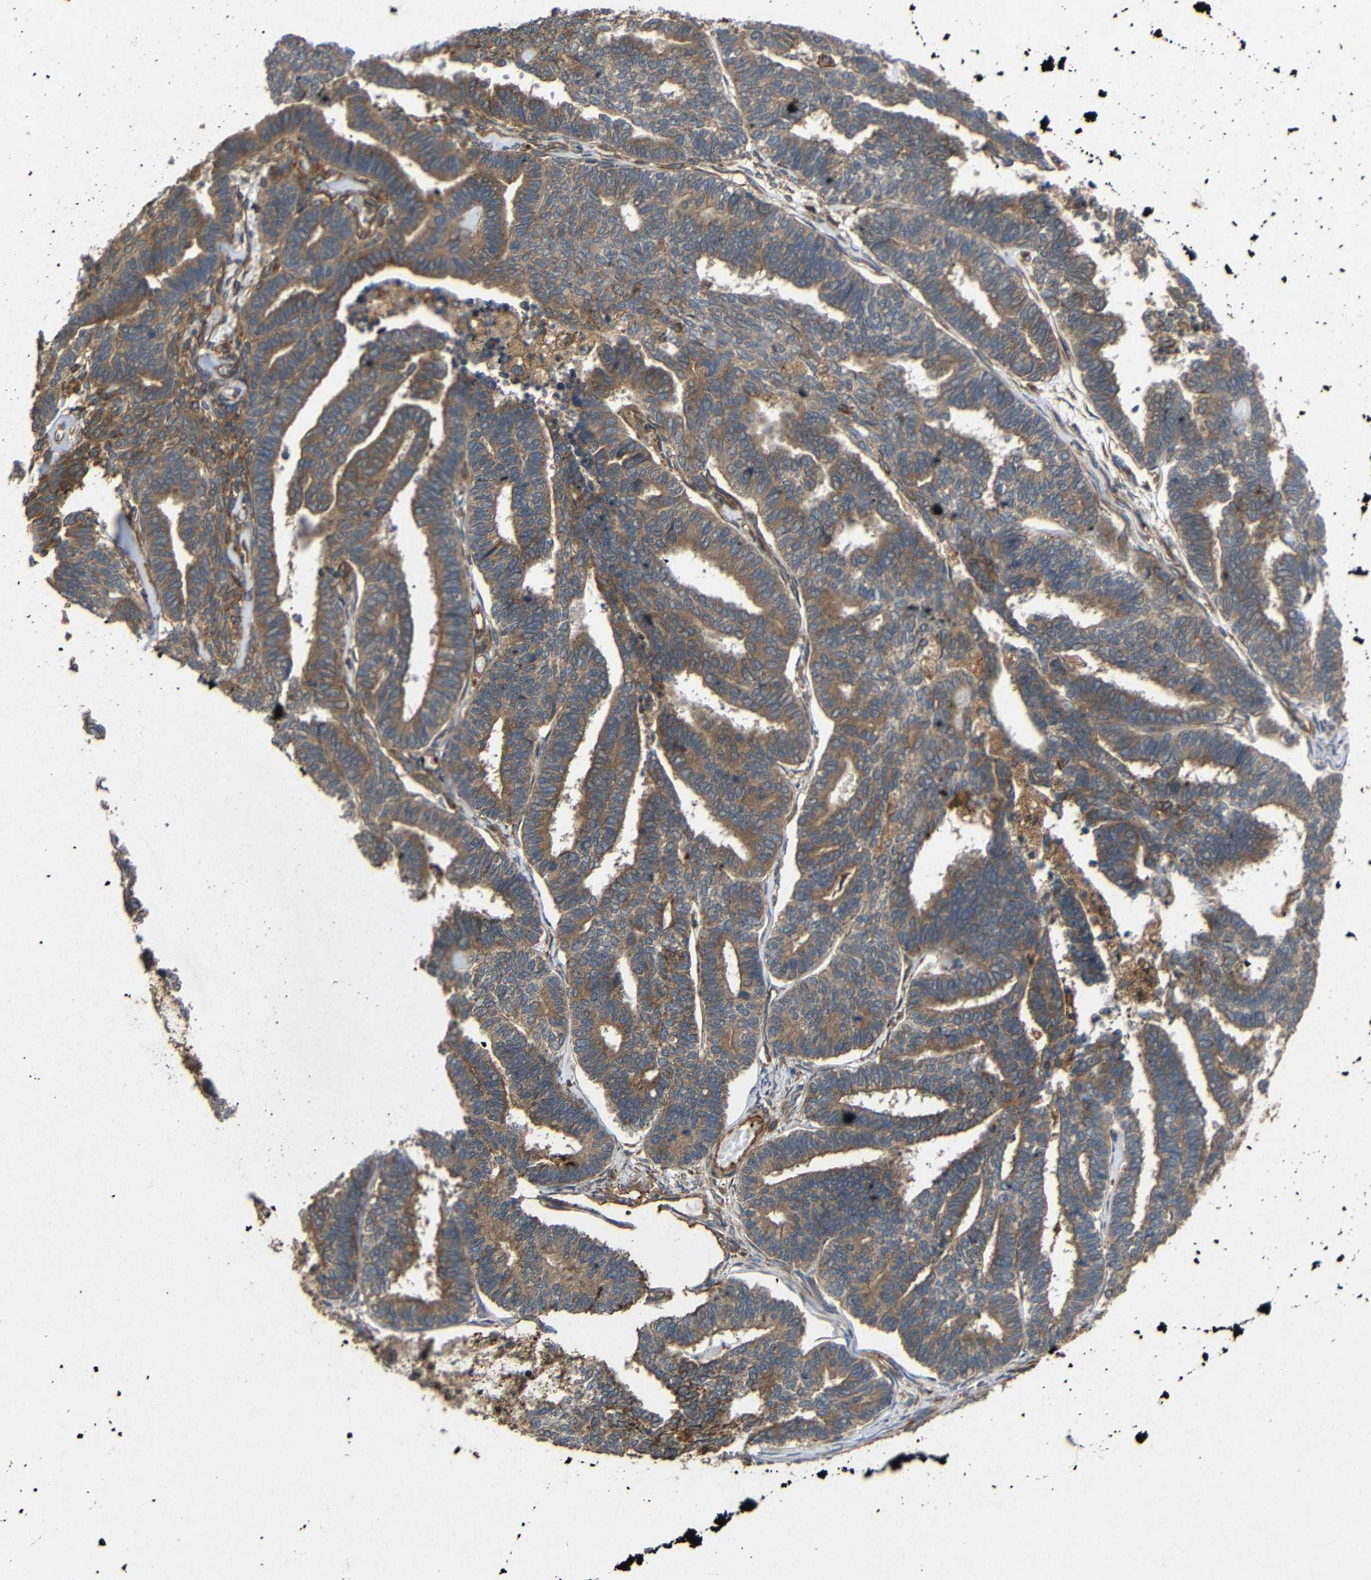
{"staining": {"intensity": "moderate", "quantity": ">75%", "location": "cytoplasmic/membranous"}, "tissue": "endometrial cancer", "cell_type": "Tumor cells", "image_type": "cancer", "snomed": [{"axis": "morphology", "description": "Adenocarcinoma, NOS"}, {"axis": "topography", "description": "Endometrium"}], "caption": "Immunohistochemical staining of human adenocarcinoma (endometrial) shows medium levels of moderate cytoplasmic/membranous positivity in approximately >75% of tumor cells.", "gene": "EIF2S1", "patient": {"sex": "female", "age": 70}}